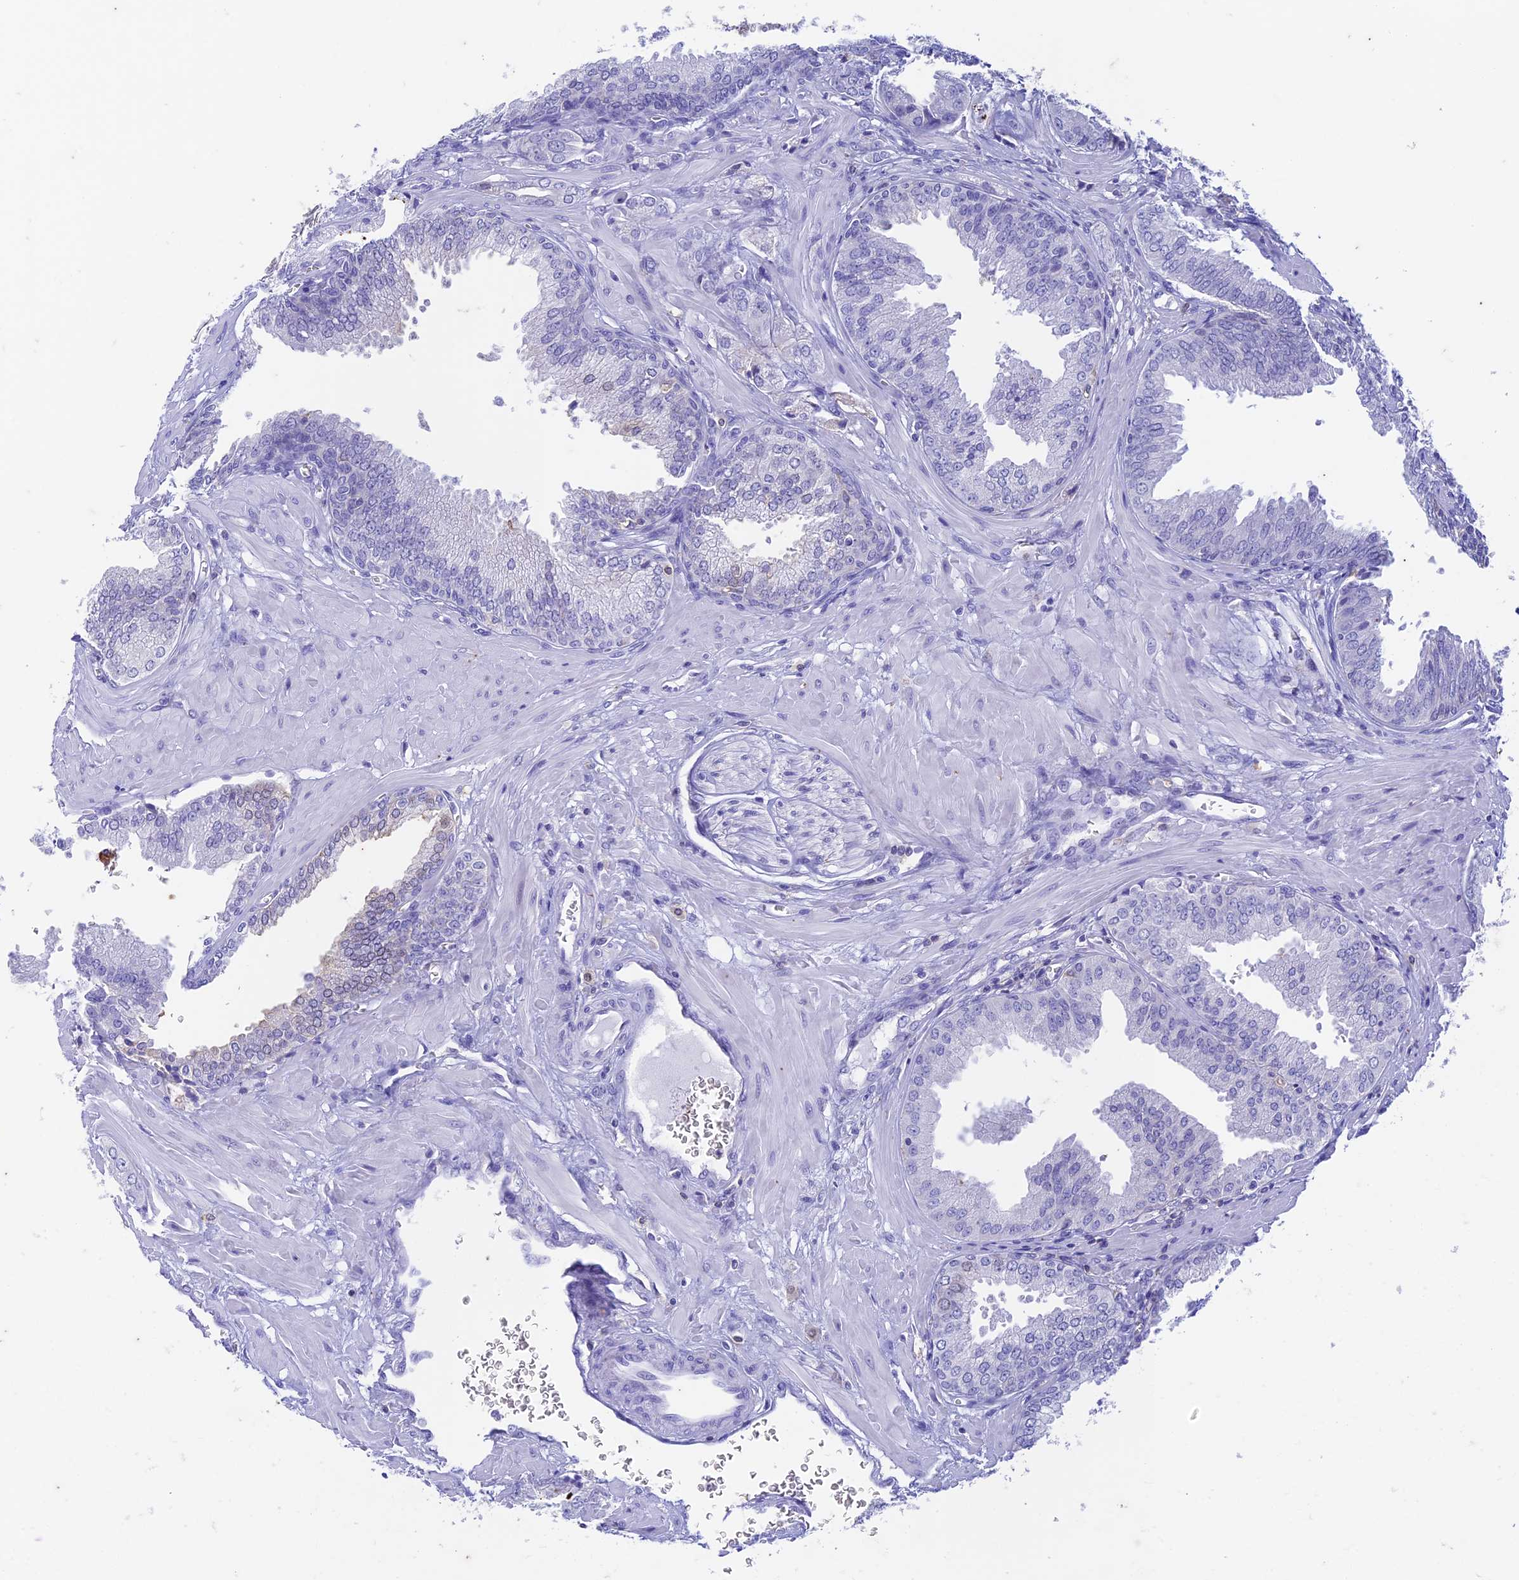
{"staining": {"intensity": "negative", "quantity": "none", "location": "none"}, "tissue": "prostate cancer", "cell_type": "Tumor cells", "image_type": "cancer", "snomed": [{"axis": "morphology", "description": "Adenocarcinoma, Low grade"}, {"axis": "topography", "description": "Prostate"}], "caption": "A histopathology image of human prostate low-grade adenocarcinoma is negative for staining in tumor cells. The staining is performed using DAB brown chromogen with nuclei counter-stained in using hematoxylin.", "gene": "FGF7", "patient": {"sex": "male", "age": 67}}